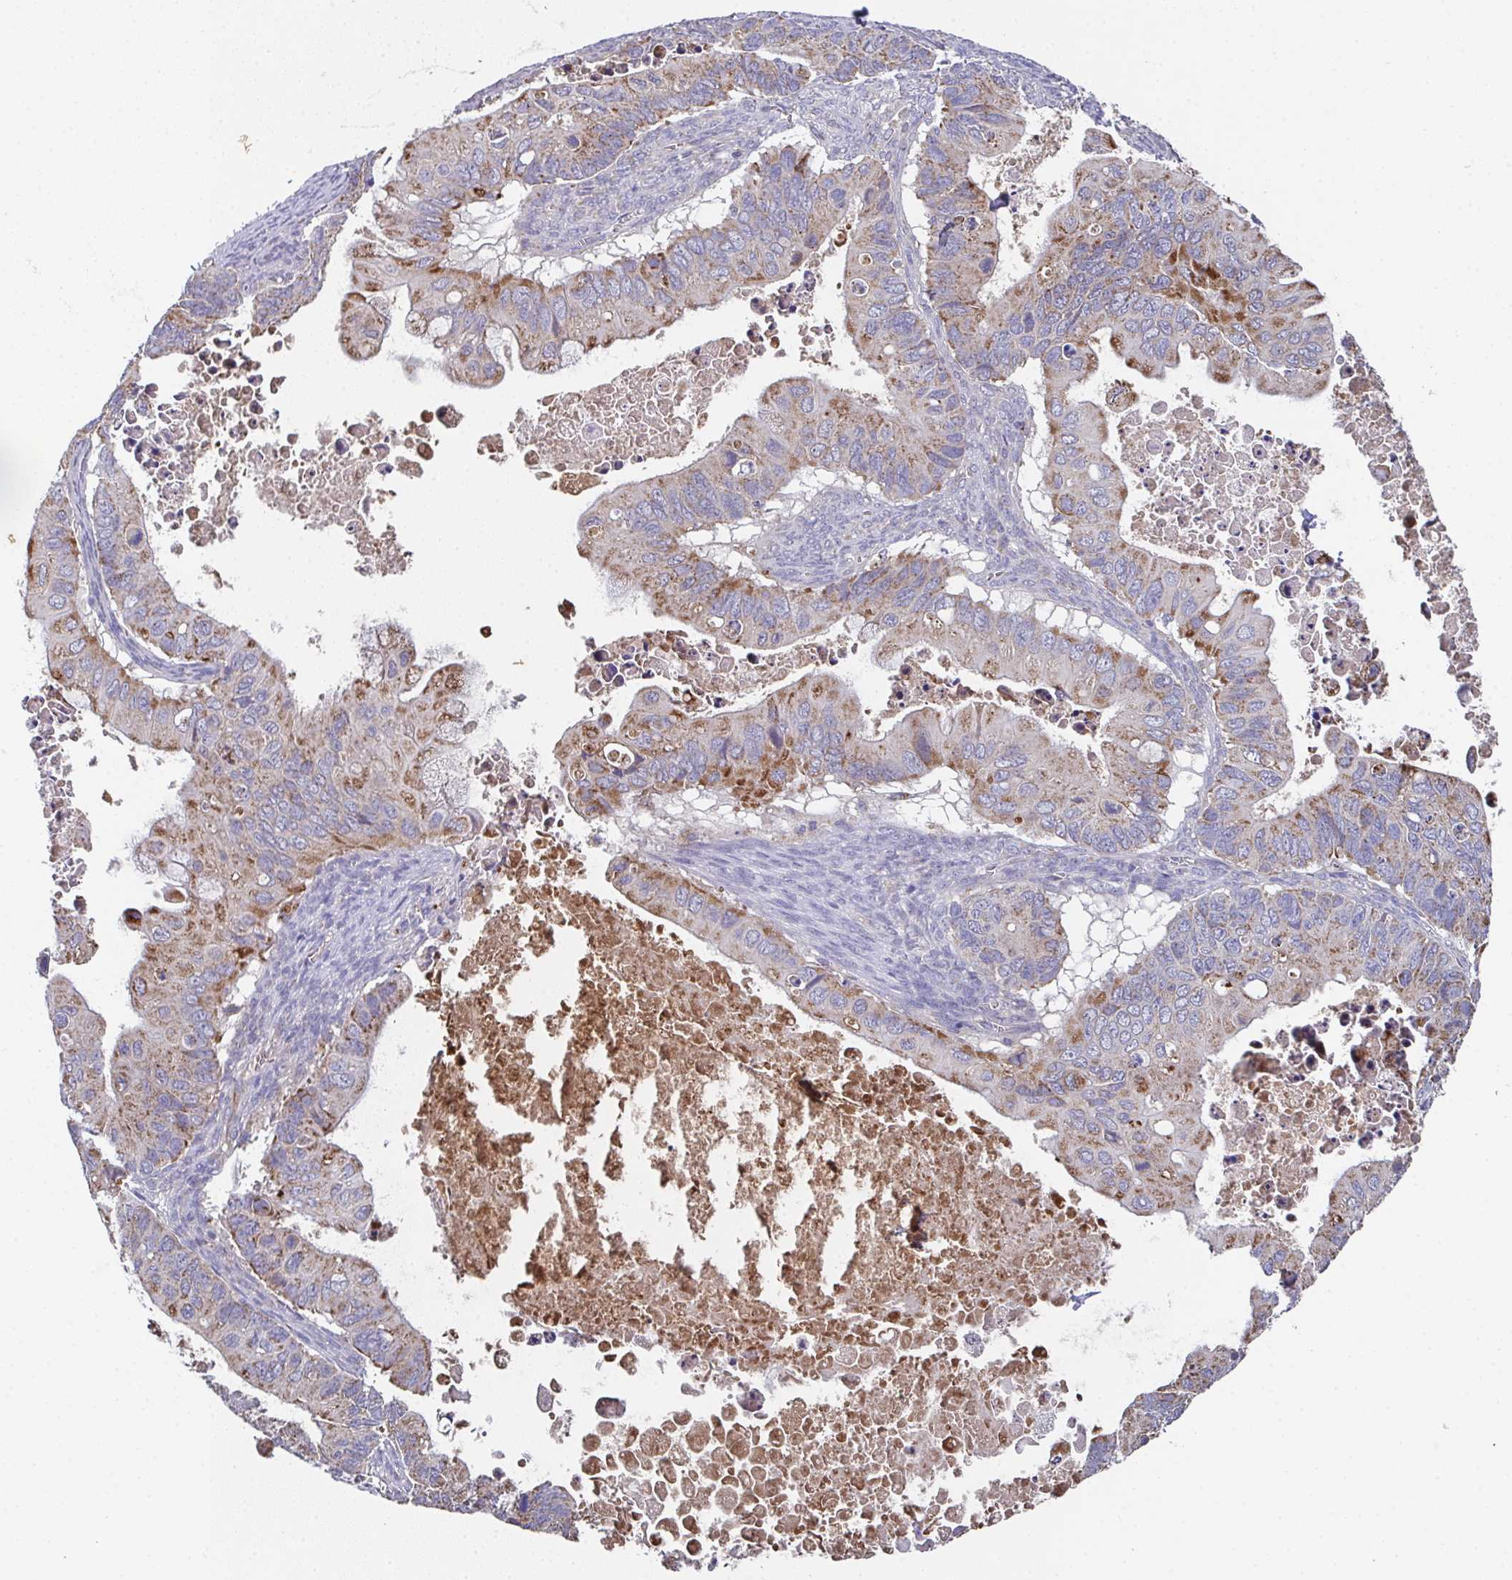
{"staining": {"intensity": "moderate", "quantity": "25%-75%", "location": "cytoplasmic/membranous"}, "tissue": "ovarian cancer", "cell_type": "Tumor cells", "image_type": "cancer", "snomed": [{"axis": "morphology", "description": "Cystadenocarcinoma, mucinous, NOS"}, {"axis": "topography", "description": "Ovary"}], "caption": "Tumor cells reveal moderate cytoplasmic/membranous positivity in approximately 25%-75% of cells in mucinous cystadenocarcinoma (ovarian).", "gene": "MT-ND3", "patient": {"sex": "female", "age": 64}}